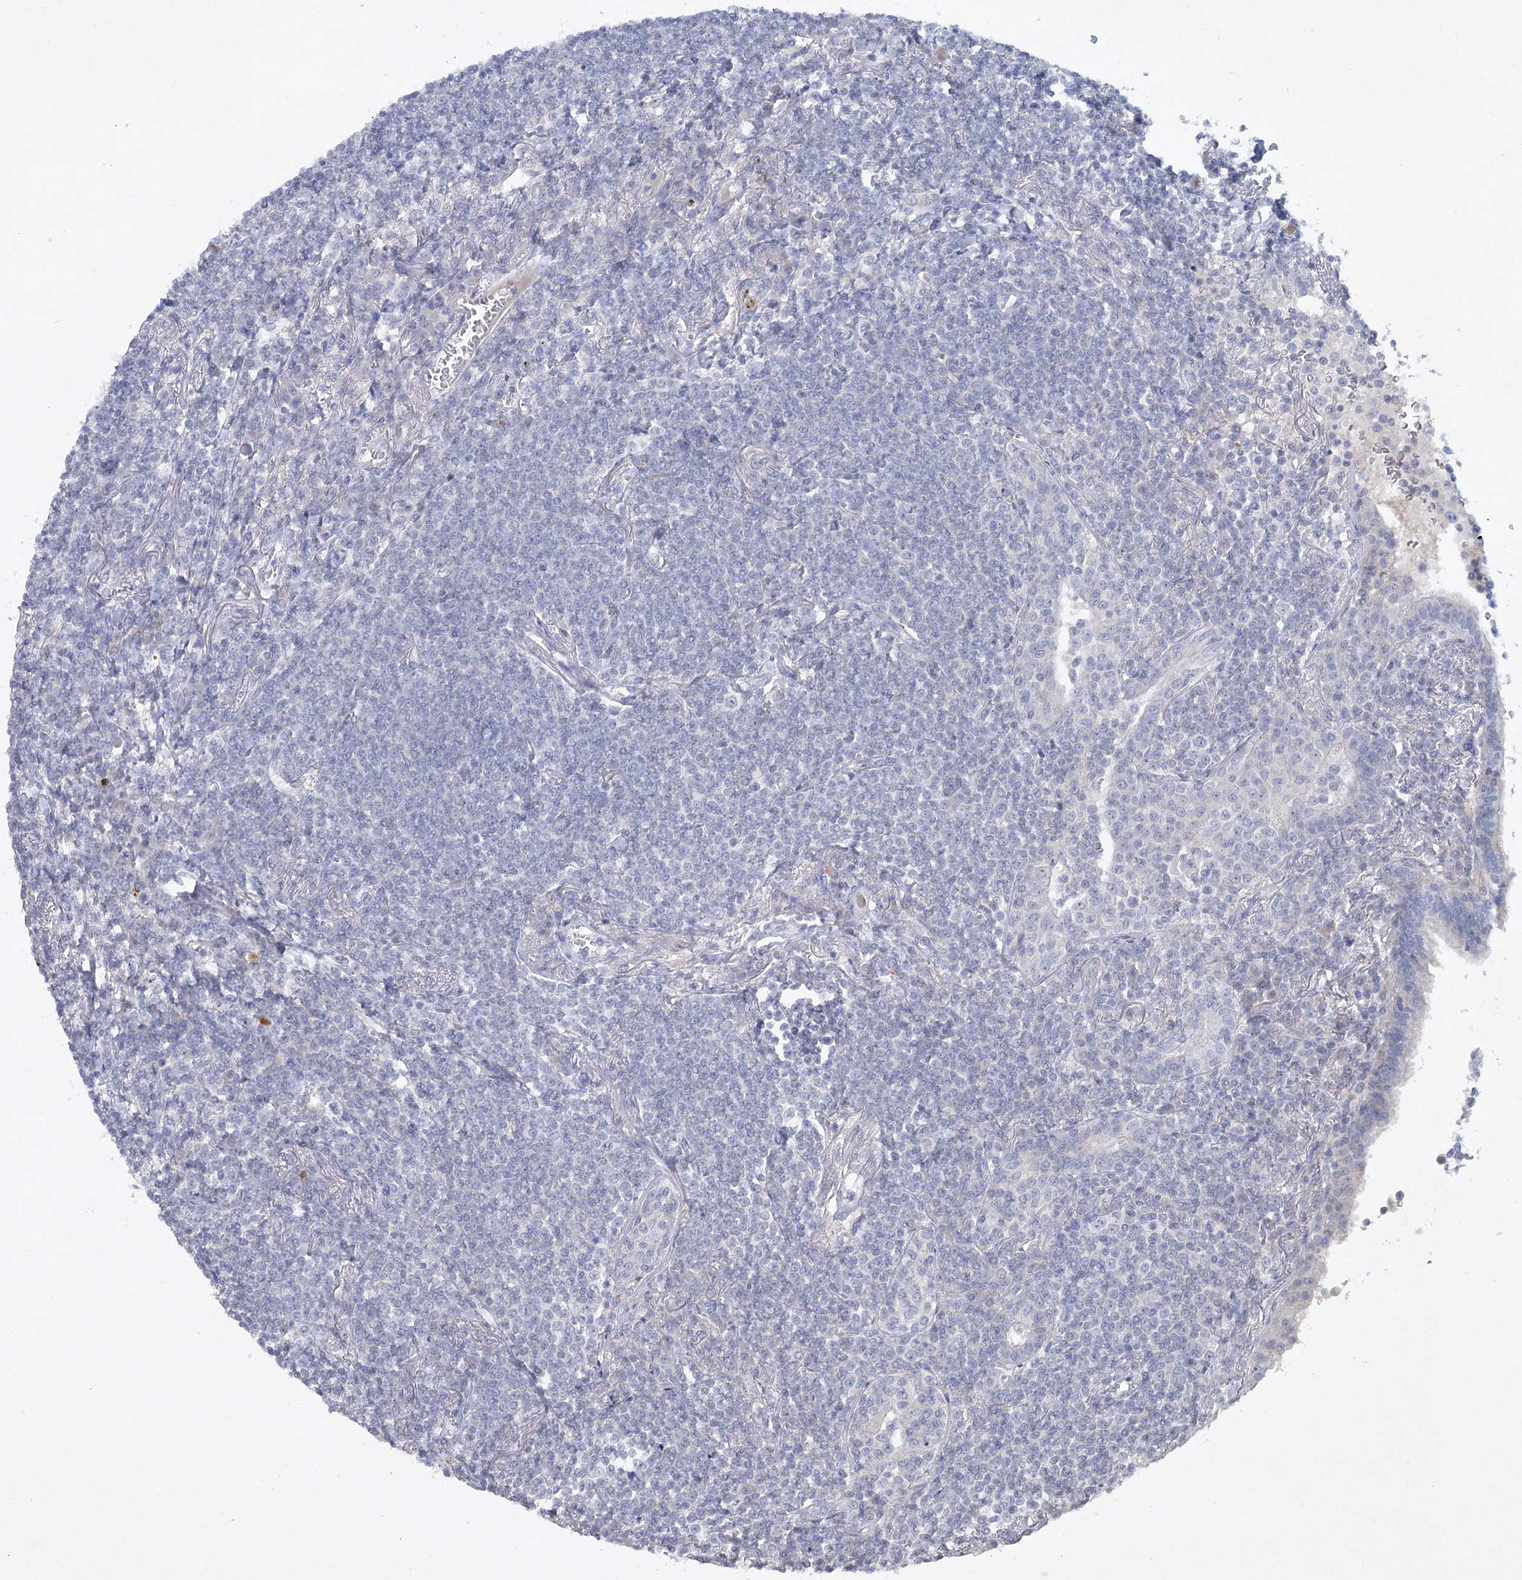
{"staining": {"intensity": "negative", "quantity": "none", "location": "none"}, "tissue": "lymphoma", "cell_type": "Tumor cells", "image_type": "cancer", "snomed": [{"axis": "morphology", "description": "Malignant lymphoma, non-Hodgkin's type, Low grade"}, {"axis": "topography", "description": "Lung"}], "caption": "High magnification brightfield microscopy of lymphoma stained with DAB (3,3'-diaminobenzidine) (brown) and counterstained with hematoxylin (blue): tumor cells show no significant expression. (DAB (3,3'-diaminobenzidine) immunohistochemistry, high magnification).", "gene": "MAP3K13", "patient": {"sex": "female", "age": 71}}